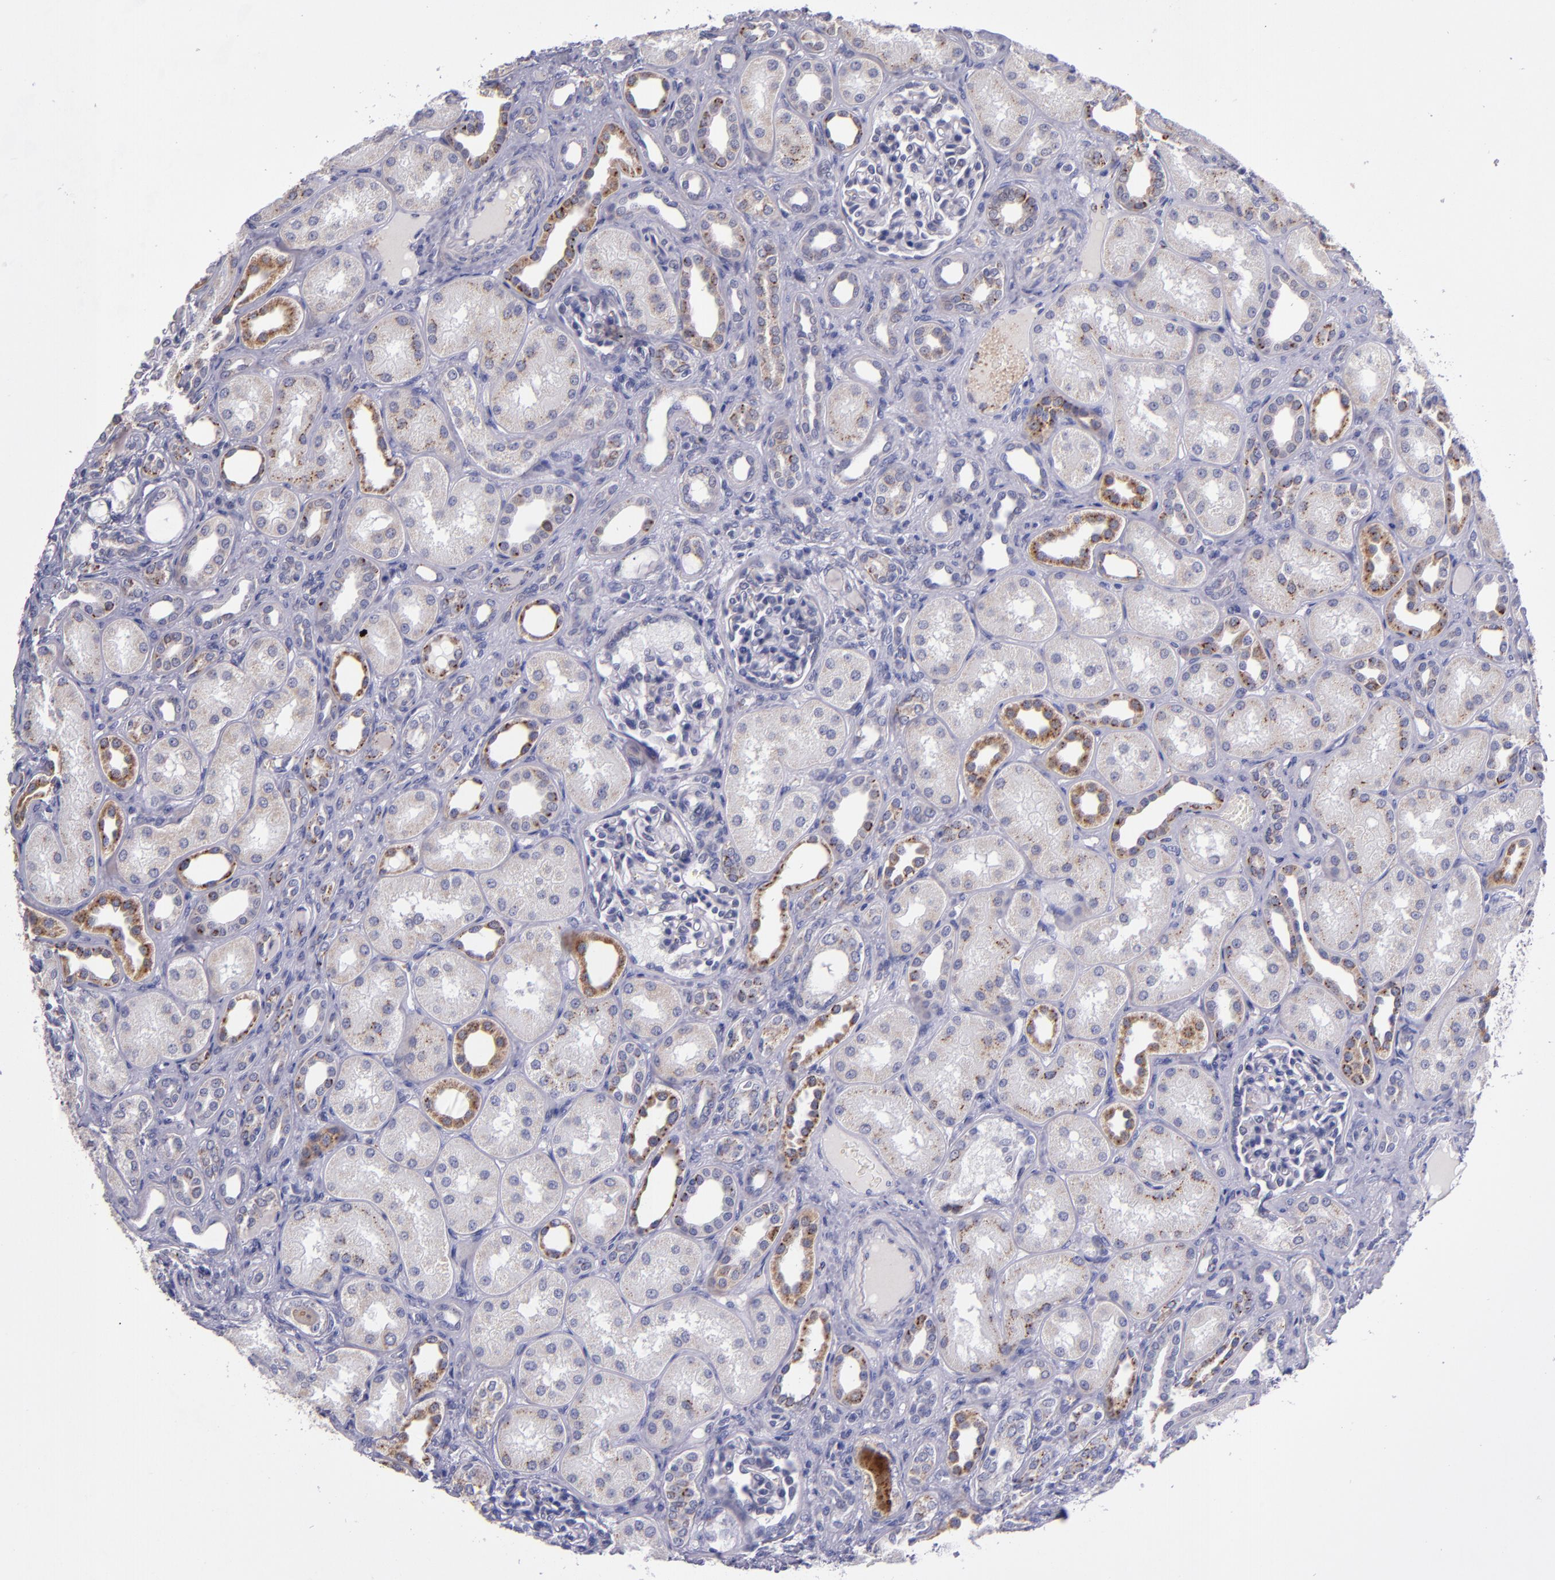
{"staining": {"intensity": "negative", "quantity": "none", "location": "none"}, "tissue": "kidney", "cell_type": "Cells in glomeruli", "image_type": "normal", "snomed": [{"axis": "morphology", "description": "Normal tissue, NOS"}, {"axis": "topography", "description": "Kidney"}], "caption": "An IHC histopathology image of unremarkable kidney is shown. There is no staining in cells in glomeruli of kidney.", "gene": "RAB41", "patient": {"sex": "male", "age": 7}}